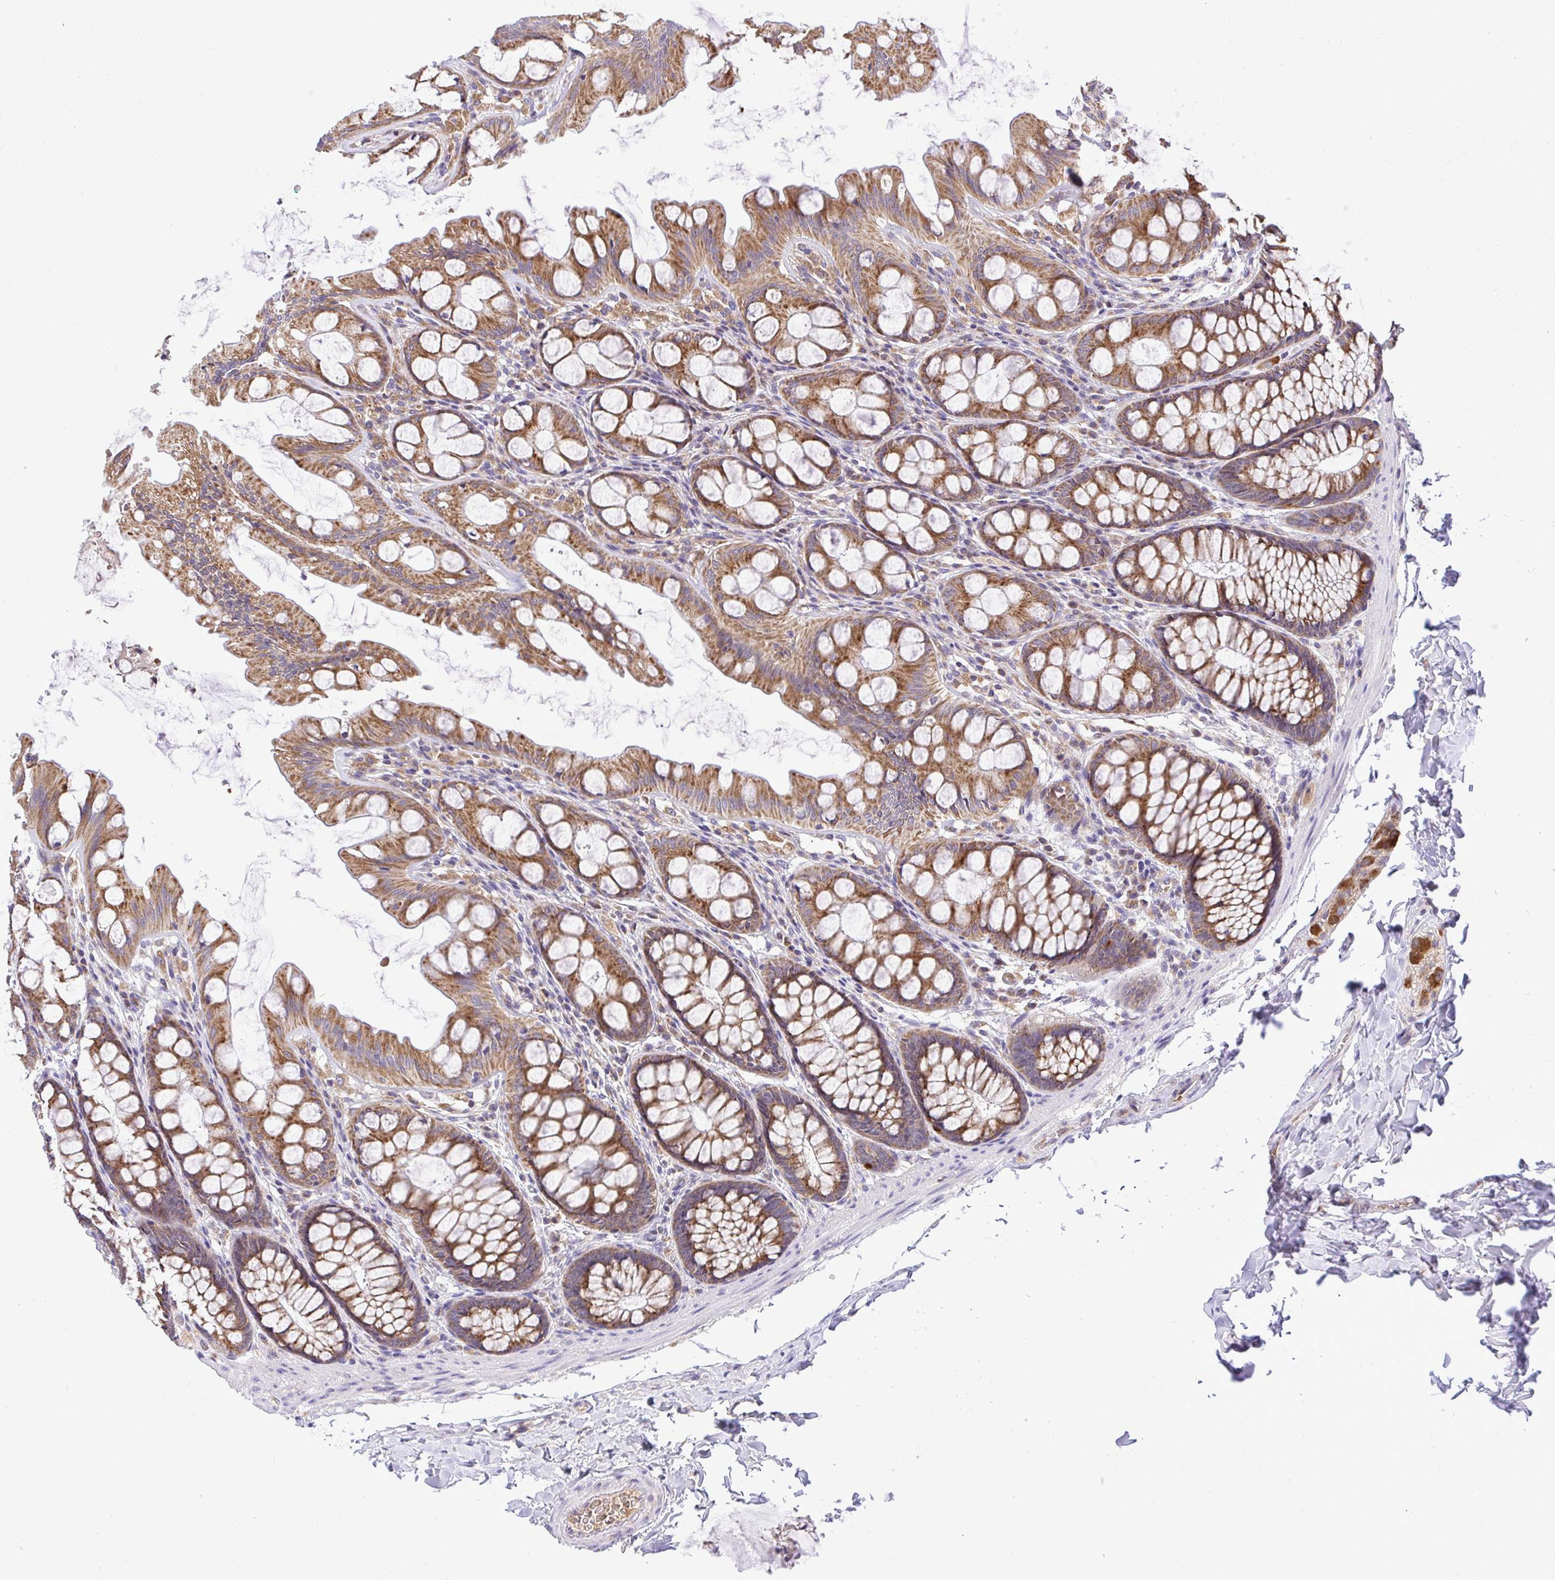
{"staining": {"intensity": "negative", "quantity": "none", "location": "none"}, "tissue": "colon", "cell_type": "Endothelial cells", "image_type": "normal", "snomed": [{"axis": "morphology", "description": "Normal tissue, NOS"}, {"axis": "topography", "description": "Colon"}], "caption": "Immunohistochemistry of benign colon reveals no staining in endothelial cells.", "gene": "VTI1B", "patient": {"sex": "male", "age": 47}}